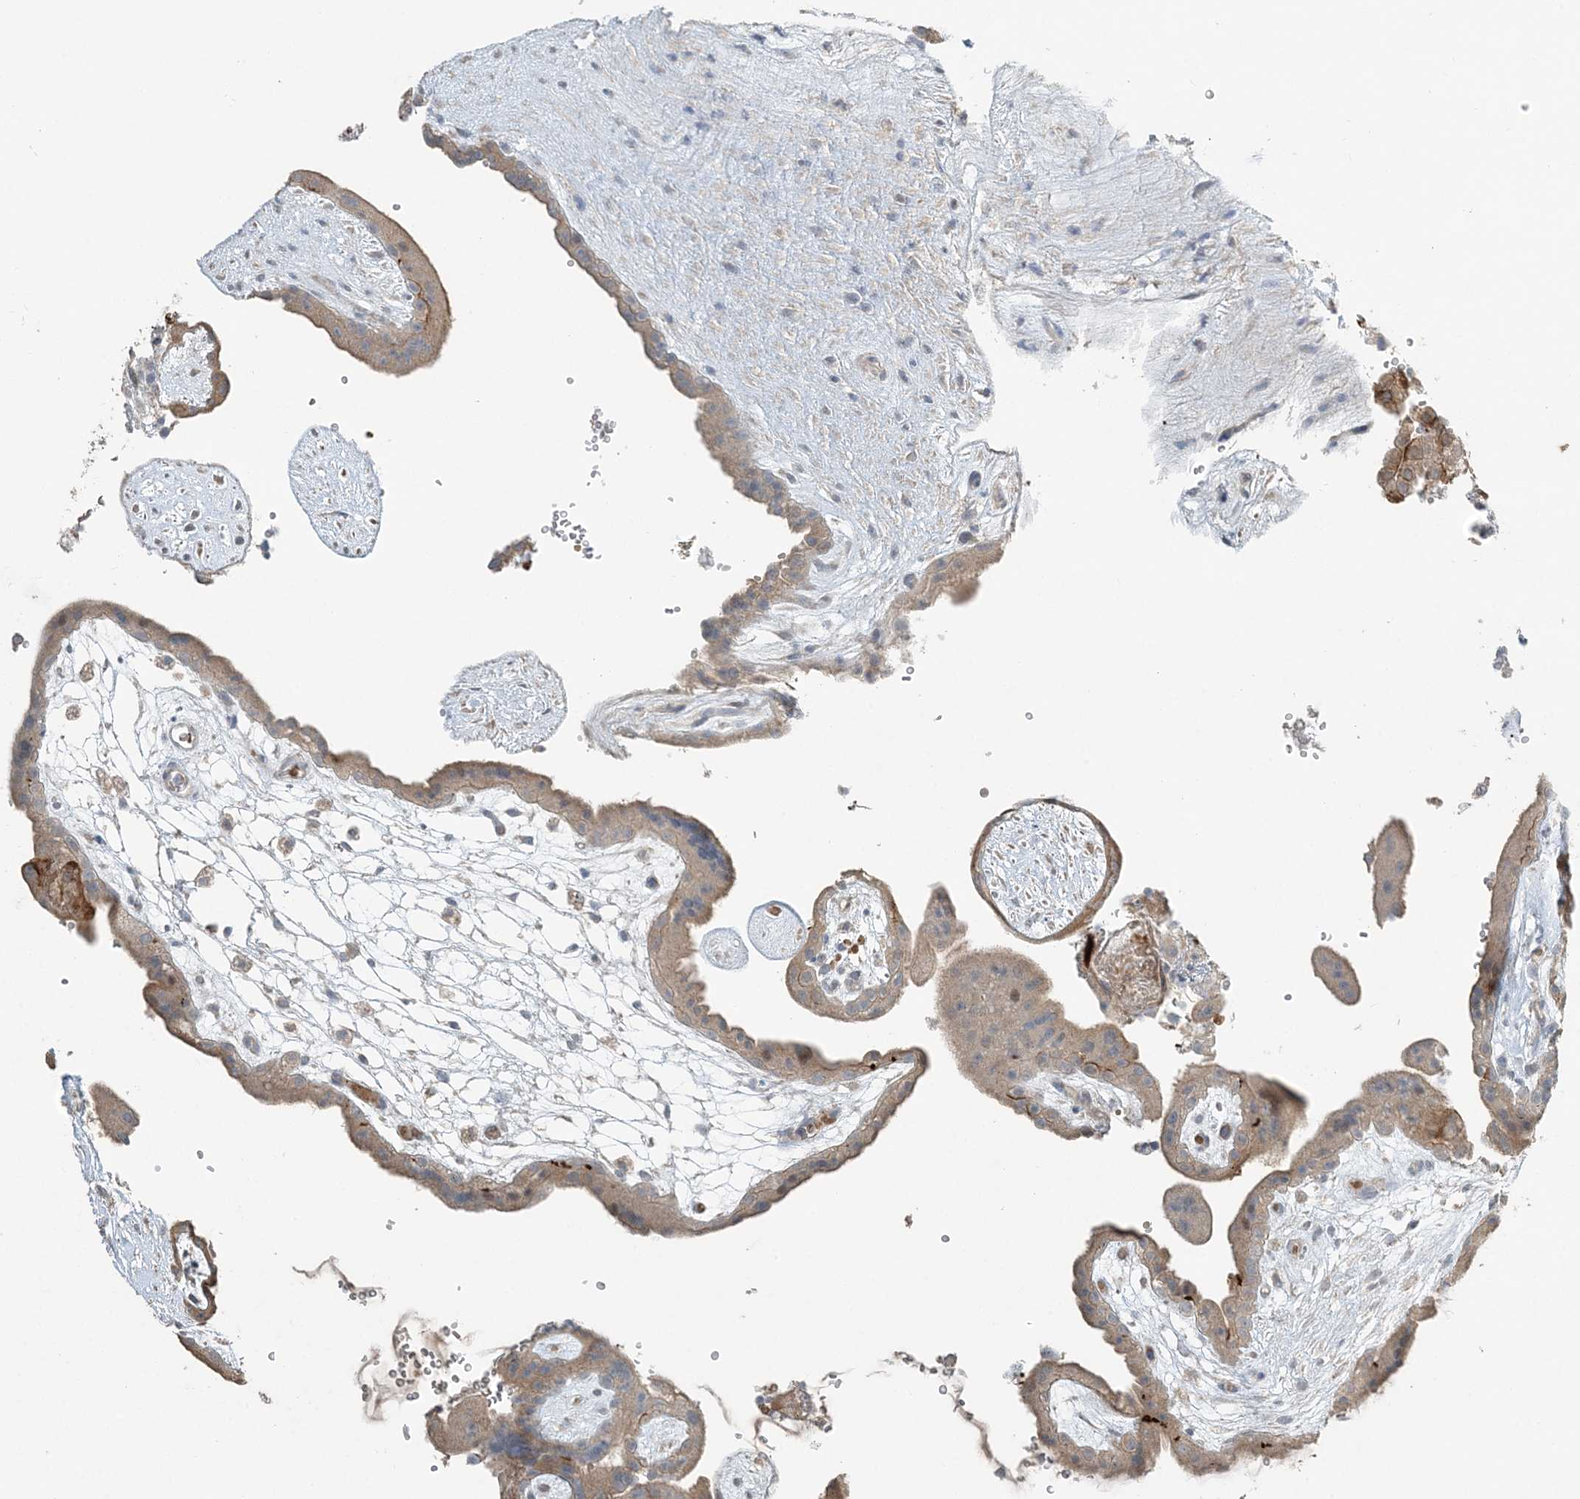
{"staining": {"intensity": "weak", "quantity": ">75%", "location": "cytoplasmic/membranous"}, "tissue": "placenta", "cell_type": "Trophoblastic cells", "image_type": "normal", "snomed": [{"axis": "morphology", "description": "Normal tissue, NOS"}, {"axis": "topography", "description": "Placenta"}], "caption": "IHC photomicrograph of unremarkable placenta: placenta stained using immunohistochemistry reveals low levels of weak protein expression localized specifically in the cytoplasmic/membranous of trophoblastic cells, appearing as a cytoplasmic/membranous brown color.", "gene": "SLC4A10", "patient": {"sex": "female", "age": 18}}